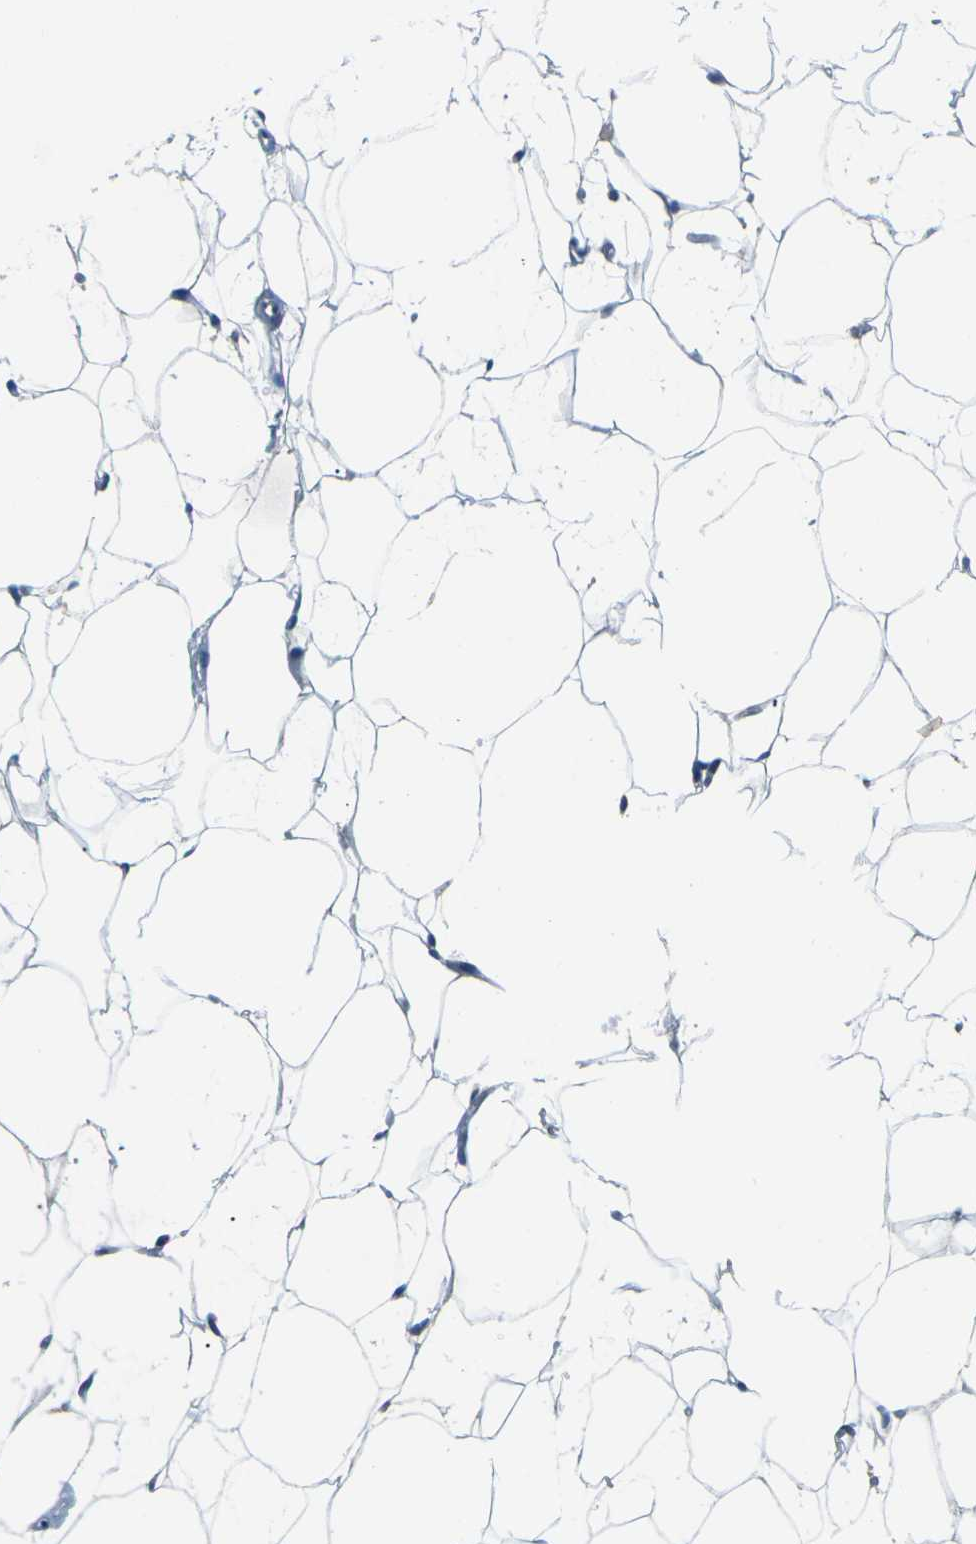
{"staining": {"intensity": "negative", "quantity": "none", "location": "none"}, "tissue": "adipose tissue", "cell_type": "Adipocytes", "image_type": "normal", "snomed": [{"axis": "morphology", "description": "Normal tissue, NOS"}, {"axis": "topography", "description": "Breast"}, {"axis": "topography", "description": "Soft tissue"}], "caption": "The IHC photomicrograph has no significant staining in adipocytes of adipose tissue.", "gene": "CD1D", "patient": {"sex": "female", "age": 75}}